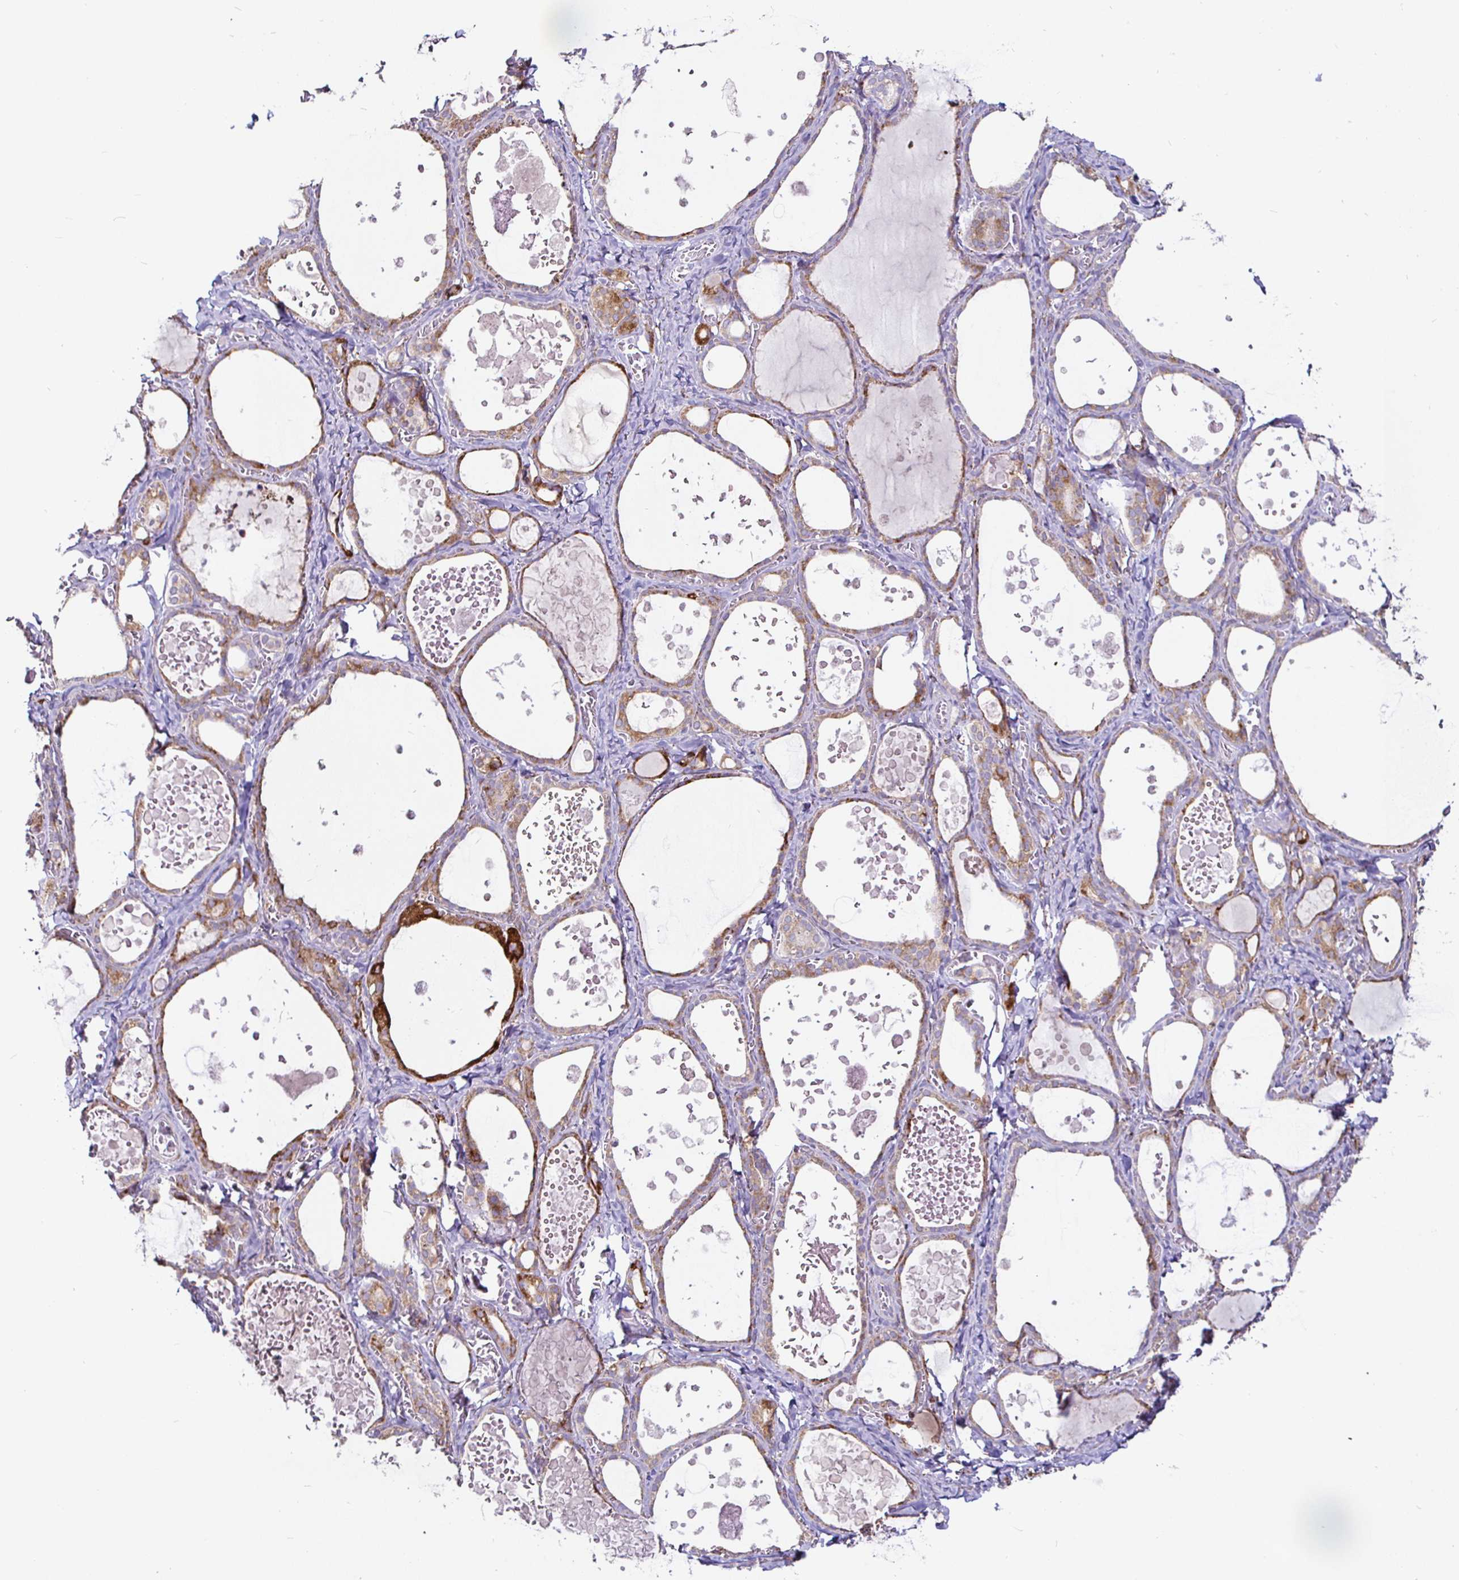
{"staining": {"intensity": "strong", "quantity": "25%-75%", "location": "cytoplasmic/membranous"}, "tissue": "thyroid gland", "cell_type": "Glandular cells", "image_type": "normal", "snomed": [{"axis": "morphology", "description": "Normal tissue, NOS"}, {"axis": "topography", "description": "Thyroid gland"}], "caption": "Normal thyroid gland reveals strong cytoplasmic/membranous staining in about 25%-75% of glandular cells.", "gene": "P4HA2", "patient": {"sex": "female", "age": 56}}